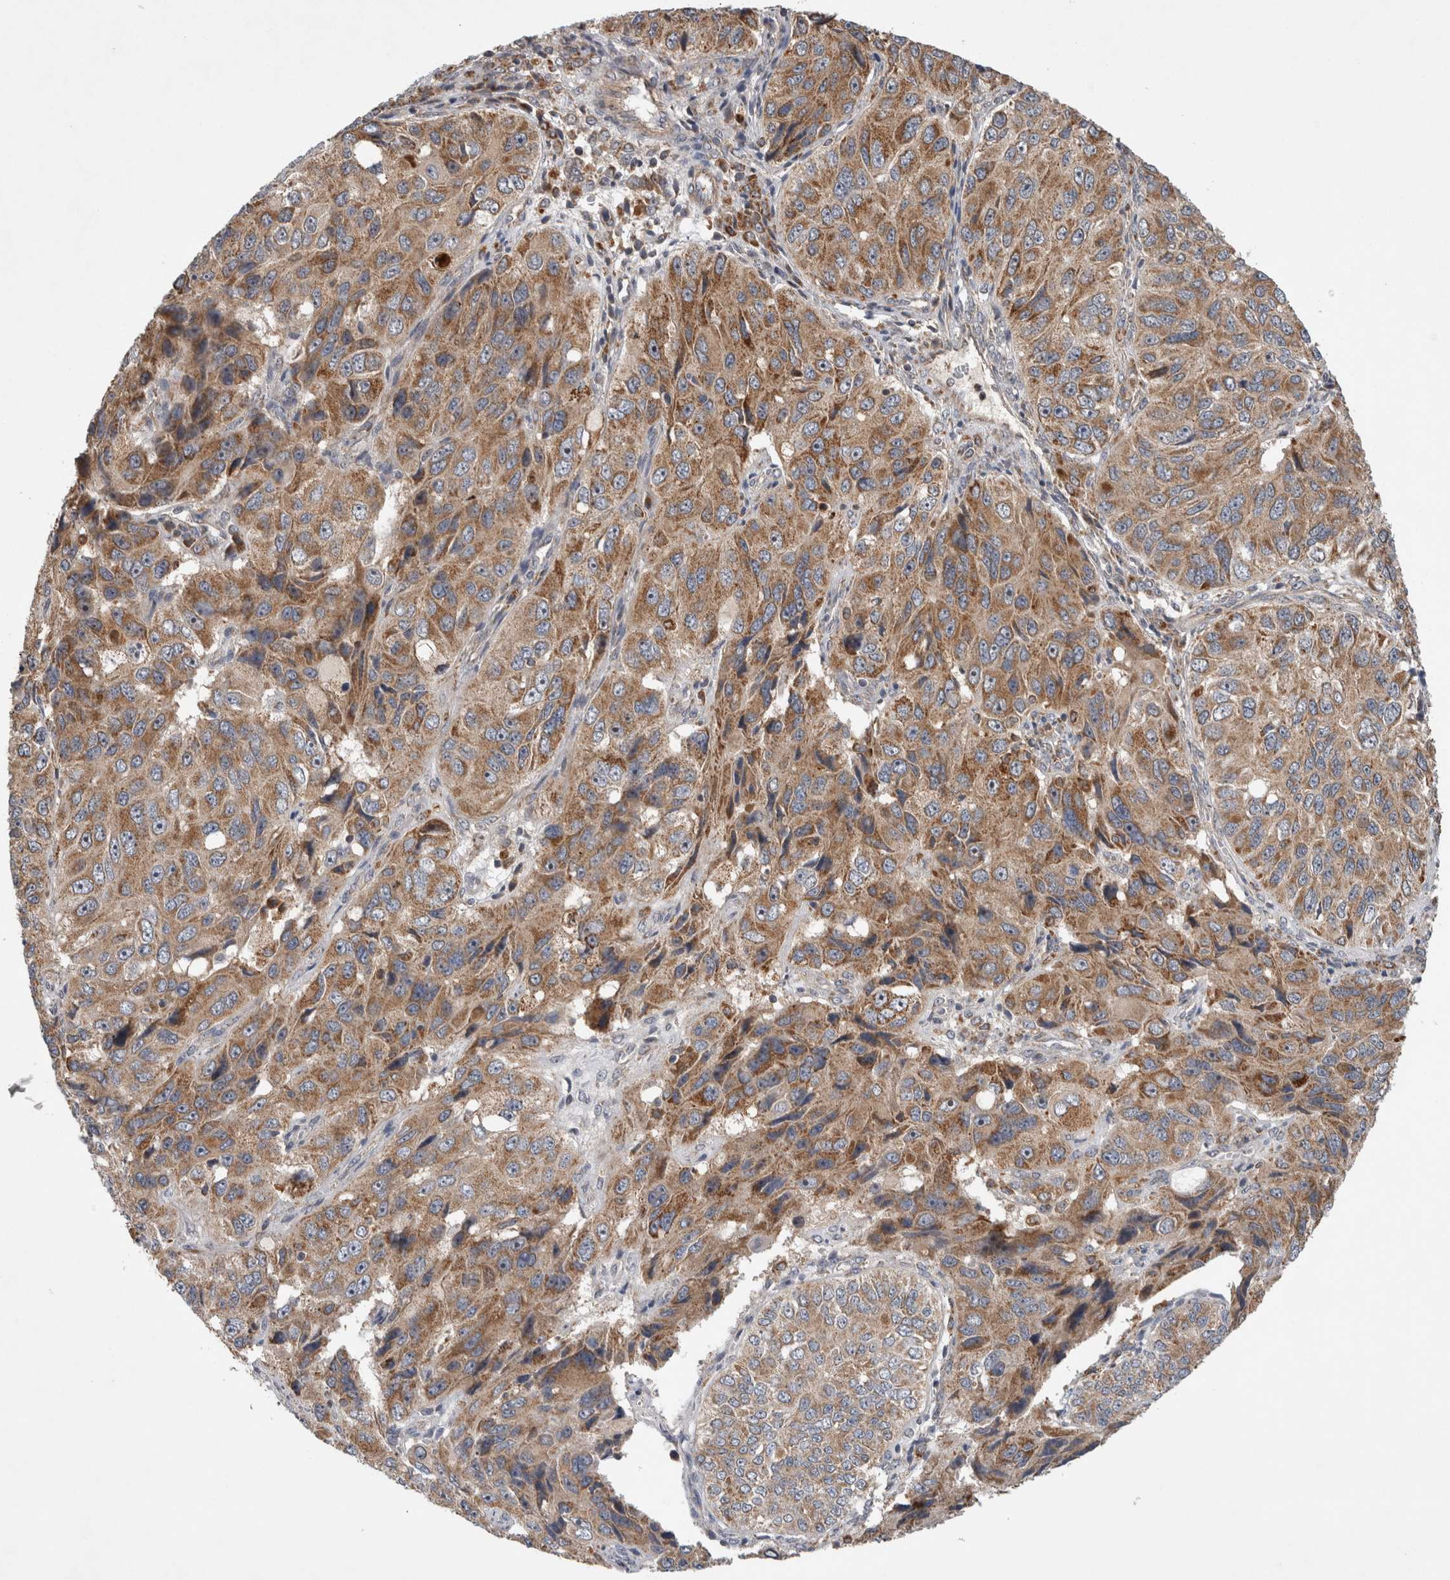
{"staining": {"intensity": "moderate", "quantity": ">75%", "location": "cytoplasmic/membranous"}, "tissue": "ovarian cancer", "cell_type": "Tumor cells", "image_type": "cancer", "snomed": [{"axis": "morphology", "description": "Carcinoma, endometroid"}, {"axis": "topography", "description": "Ovary"}], "caption": "IHC of ovarian cancer exhibits medium levels of moderate cytoplasmic/membranous staining in approximately >75% of tumor cells.", "gene": "ADGRL3", "patient": {"sex": "female", "age": 51}}